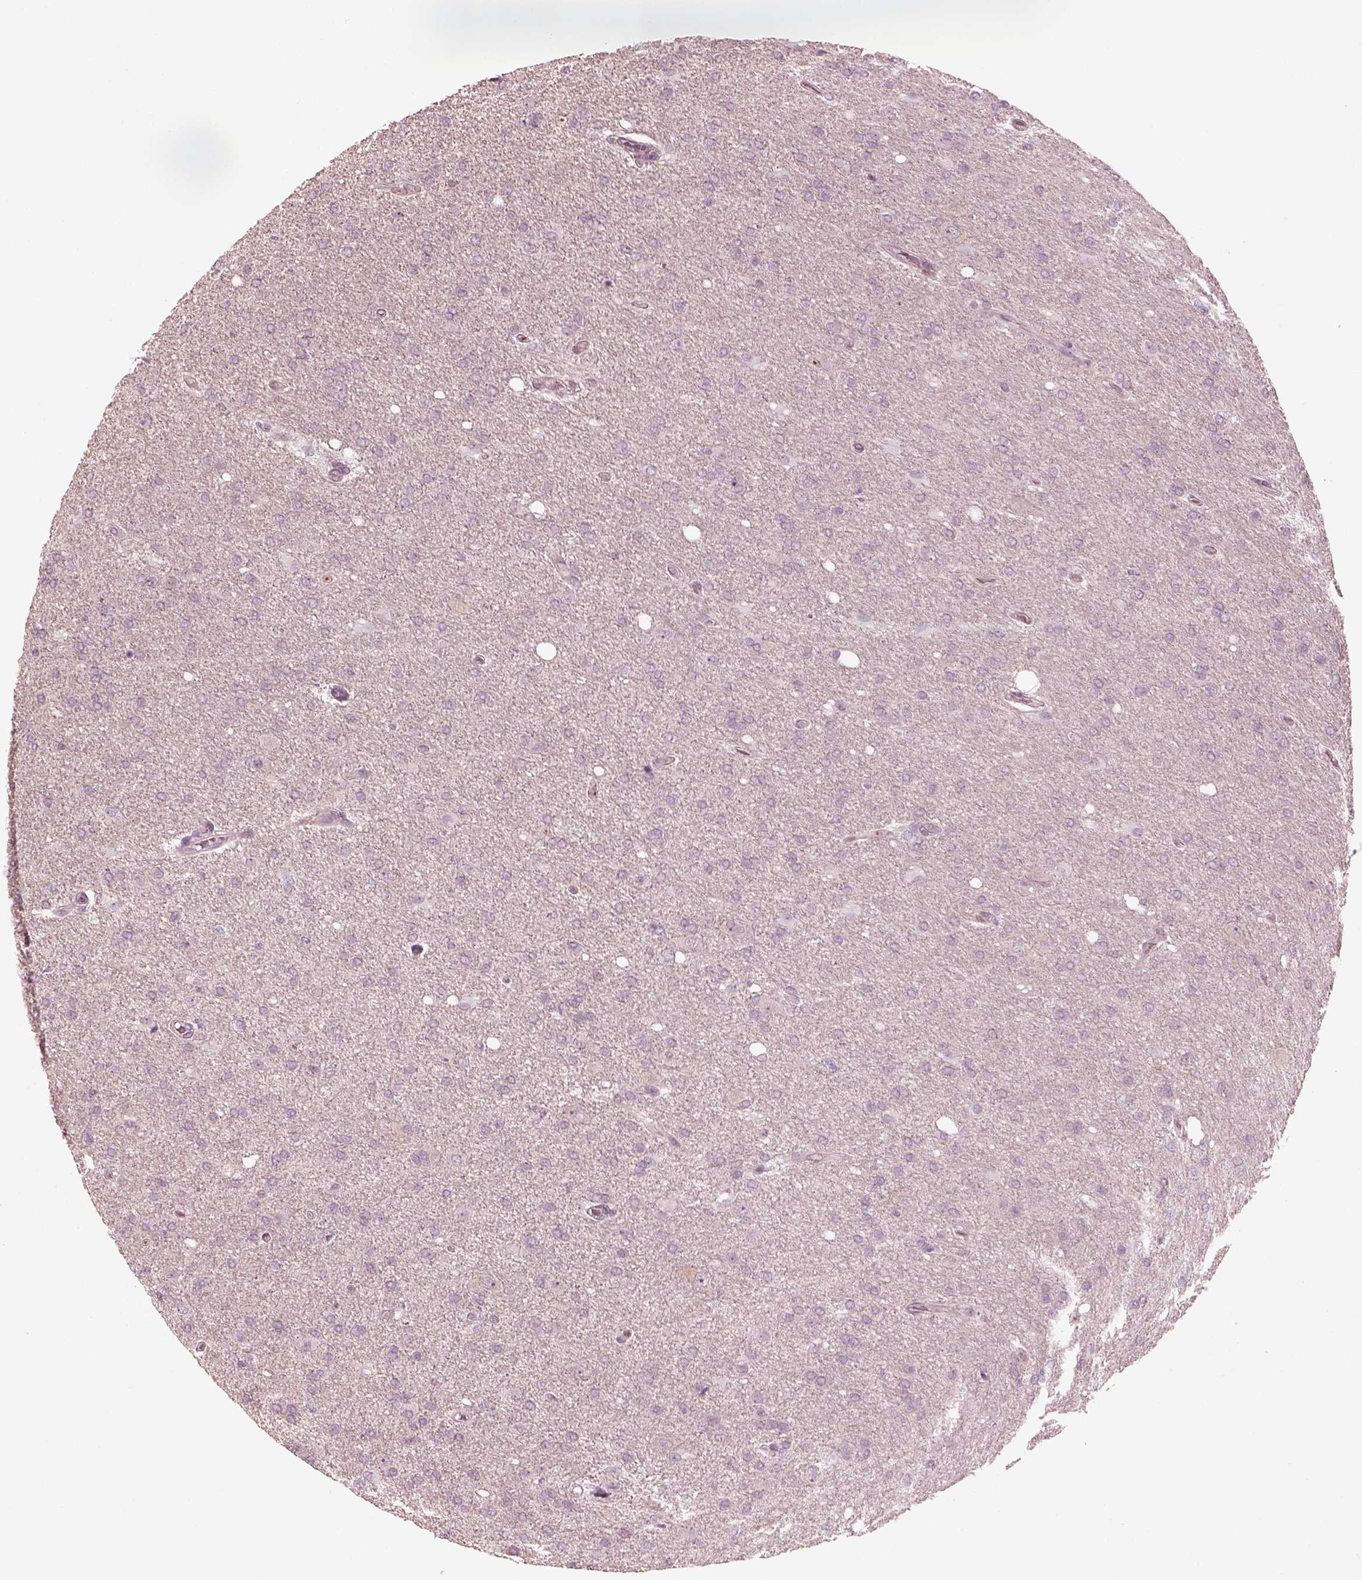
{"staining": {"intensity": "negative", "quantity": "none", "location": "none"}, "tissue": "glioma", "cell_type": "Tumor cells", "image_type": "cancer", "snomed": [{"axis": "morphology", "description": "Glioma, malignant, High grade"}, {"axis": "topography", "description": "Cerebral cortex"}], "caption": "IHC of glioma demonstrates no expression in tumor cells.", "gene": "PSTPIP2", "patient": {"sex": "male", "age": 70}}